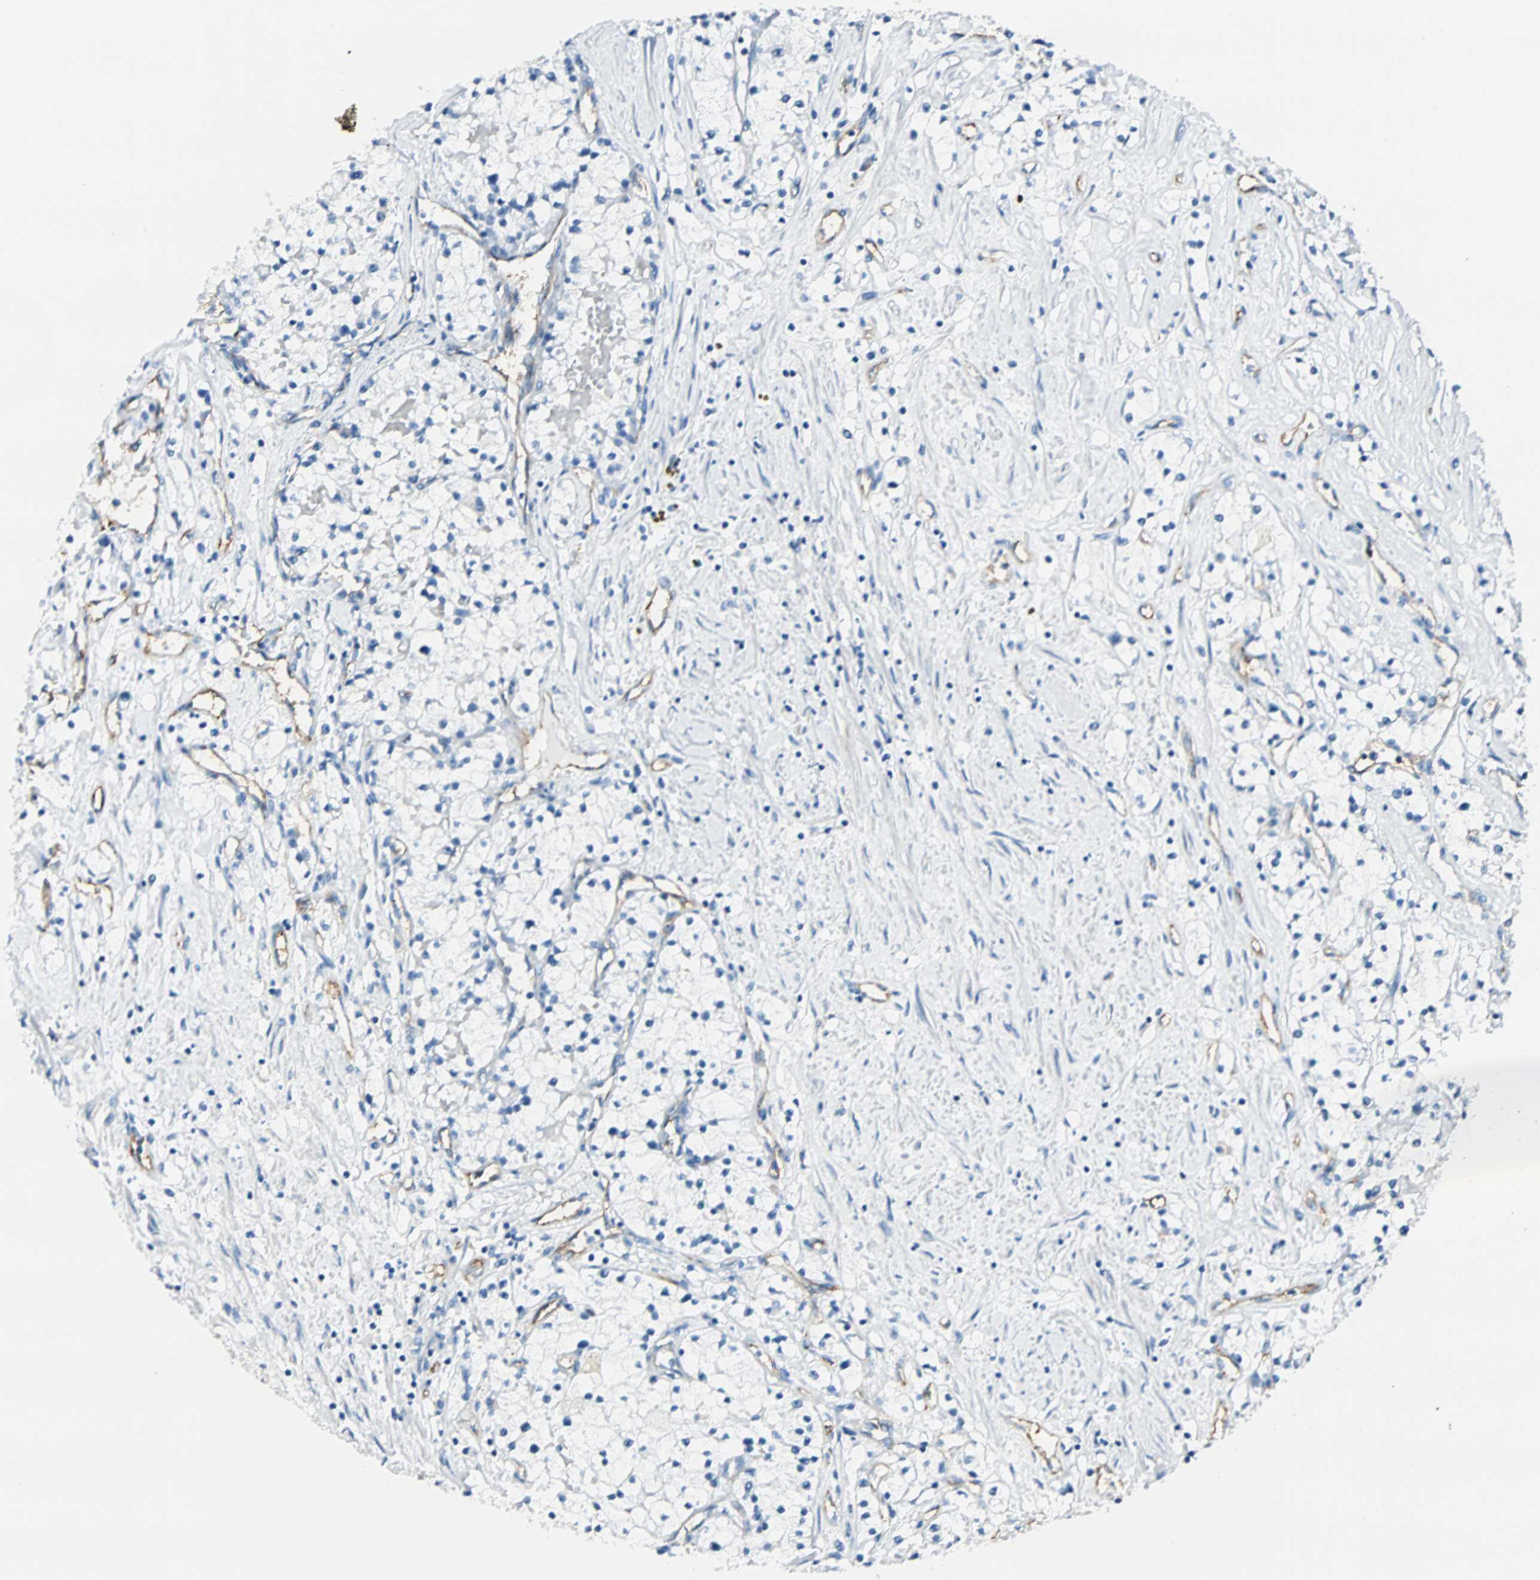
{"staining": {"intensity": "weak", "quantity": "<25%", "location": "cytoplasmic/membranous"}, "tissue": "renal cancer", "cell_type": "Tumor cells", "image_type": "cancer", "snomed": [{"axis": "morphology", "description": "Adenocarcinoma, NOS"}, {"axis": "topography", "description": "Kidney"}], "caption": "Immunohistochemistry (IHC) of adenocarcinoma (renal) demonstrates no positivity in tumor cells.", "gene": "VPS9D1", "patient": {"sex": "male", "age": 68}}